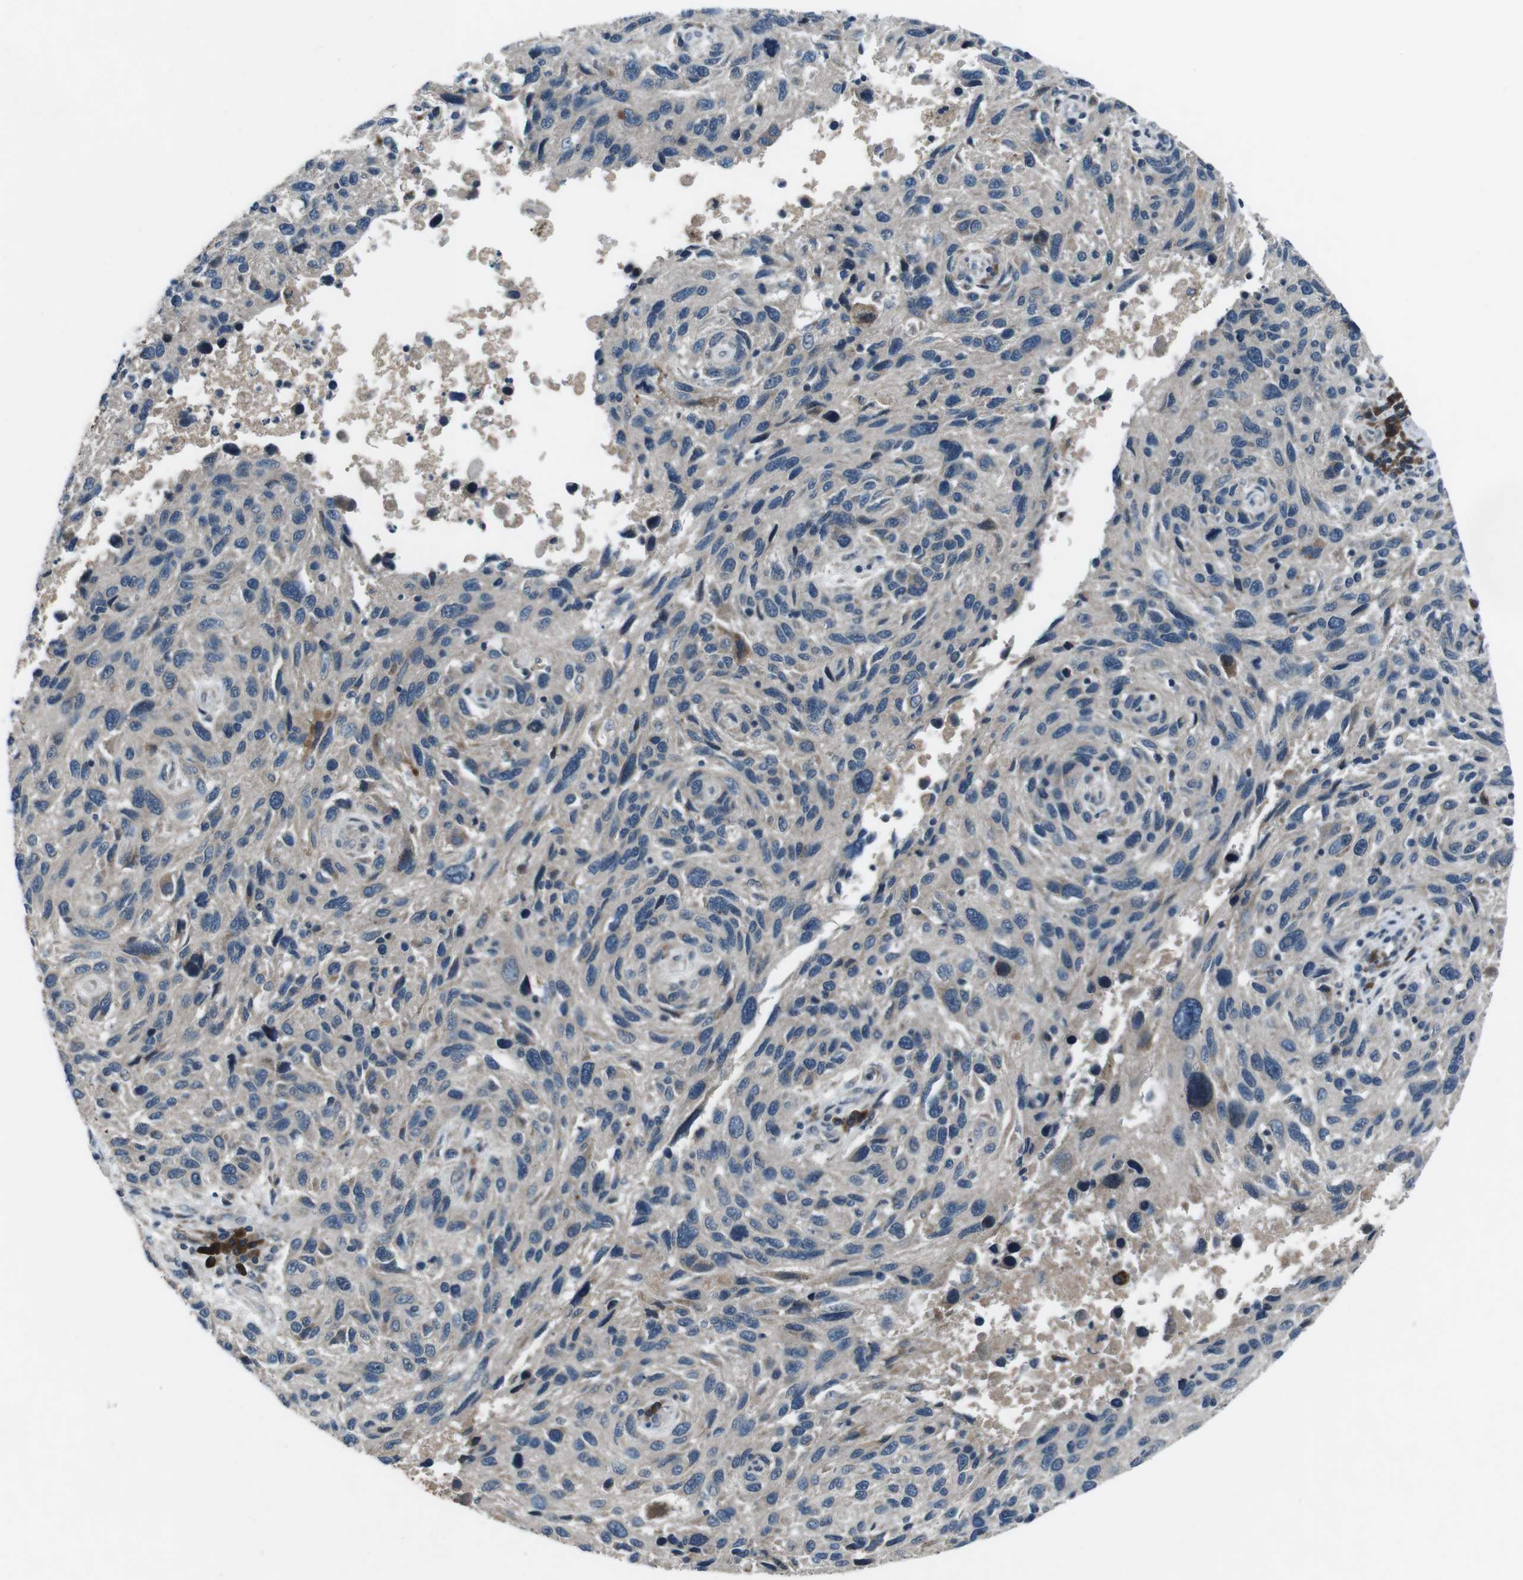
{"staining": {"intensity": "negative", "quantity": "none", "location": "none"}, "tissue": "melanoma", "cell_type": "Tumor cells", "image_type": "cancer", "snomed": [{"axis": "morphology", "description": "Malignant melanoma, NOS"}, {"axis": "topography", "description": "Skin"}], "caption": "Protein analysis of malignant melanoma shows no significant staining in tumor cells.", "gene": "CDK16", "patient": {"sex": "male", "age": 53}}